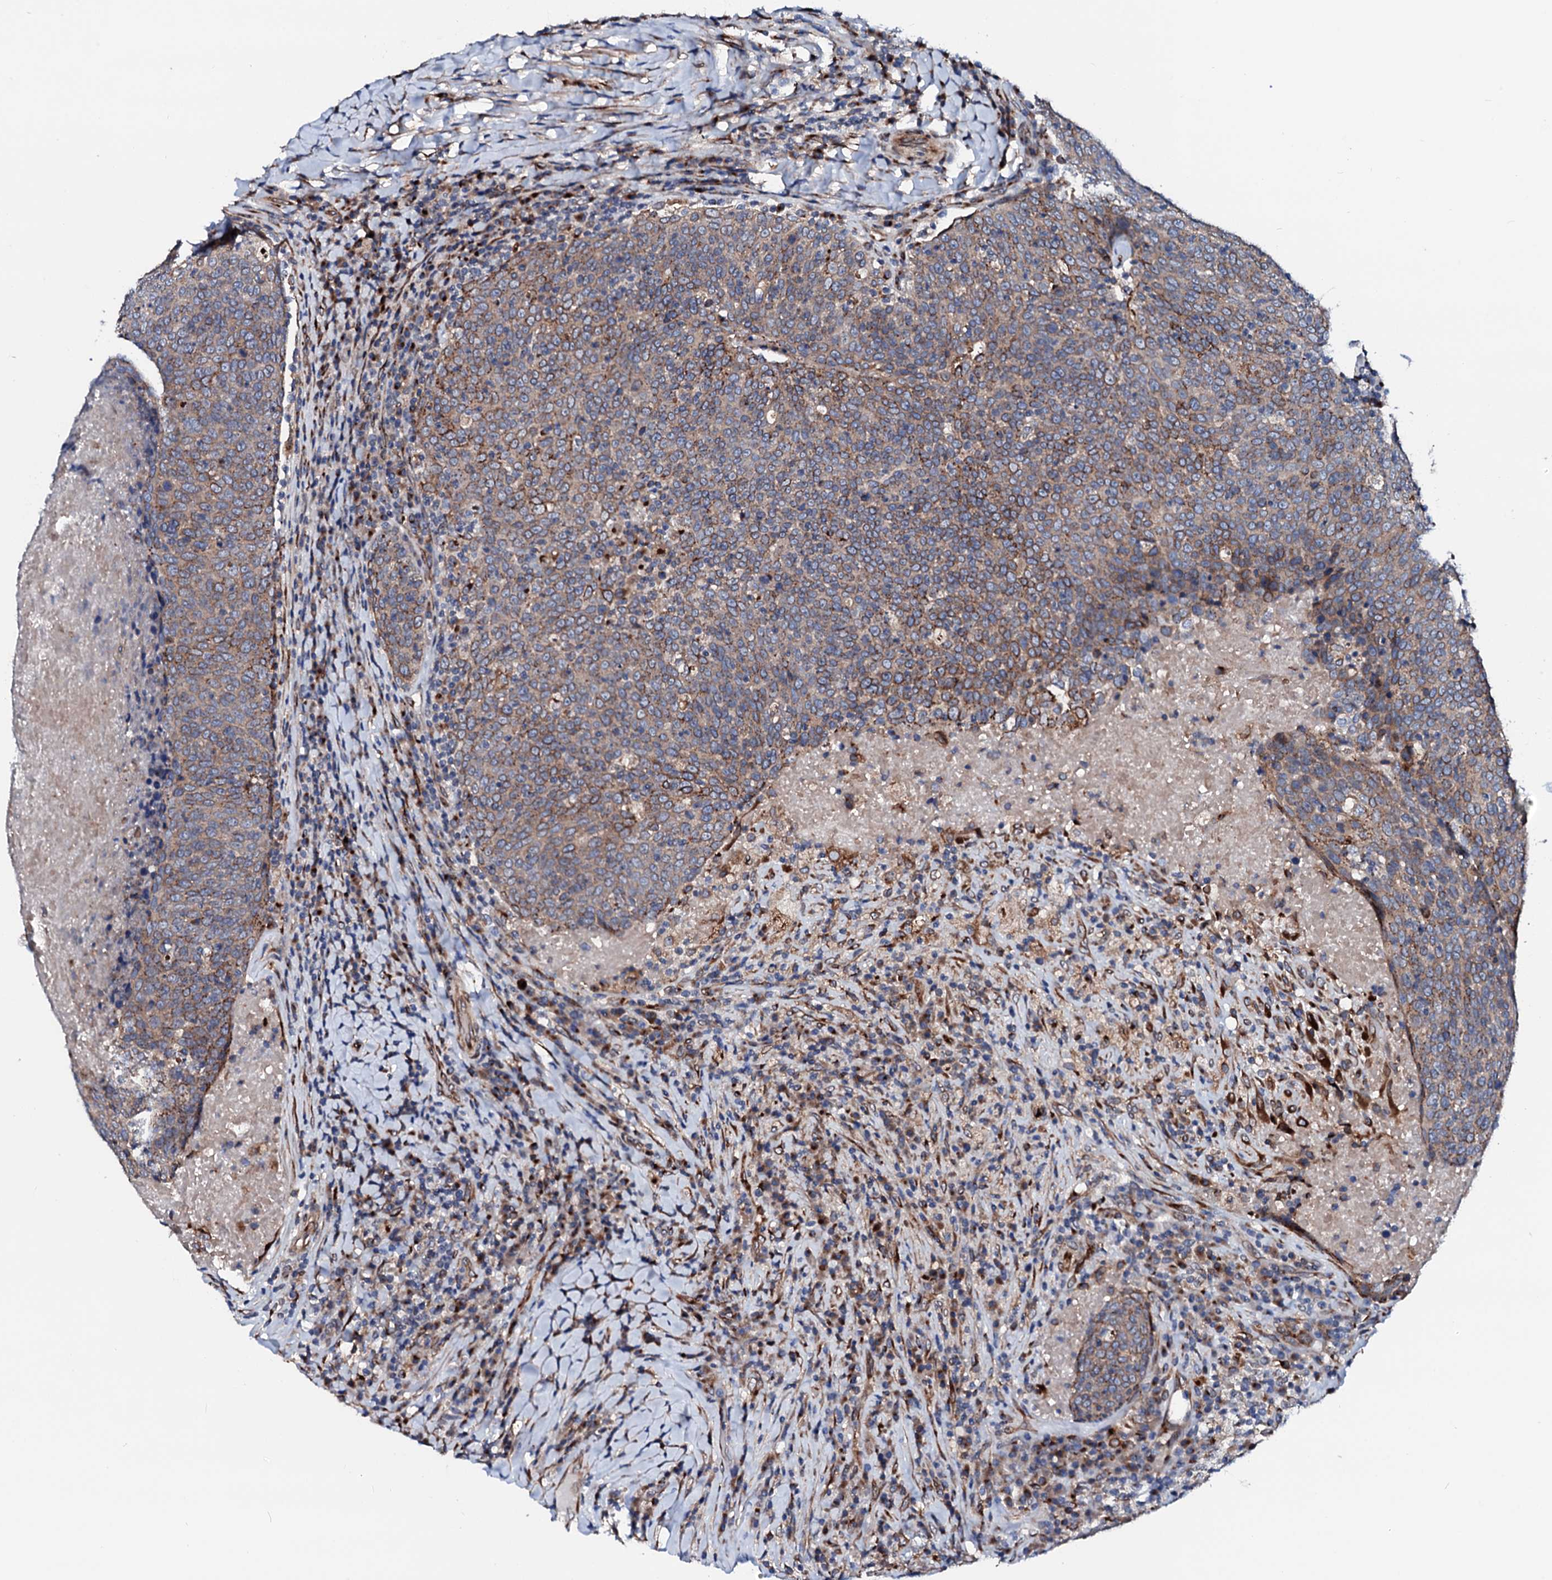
{"staining": {"intensity": "moderate", "quantity": ">75%", "location": "cytoplasmic/membranous"}, "tissue": "head and neck cancer", "cell_type": "Tumor cells", "image_type": "cancer", "snomed": [{"axis": "morphology", "description": "Squamous cell carcinoma, NOS"}, {"axis": "morphology", "description": "Squamous cell carcinoma, metastatic, NOS"}, {"axis": "topography", "description": "Lymph node"}, {"axis": "topography", "description": "Head-Neck"}], "caption": "Head and neck cancer stained with immunohistochemistry displays moderate cytoplasmic/membranous expression in about >75% of tumor cells.", "gene": "TMCO3", "patient": {"sex": "male", "age": 62}}